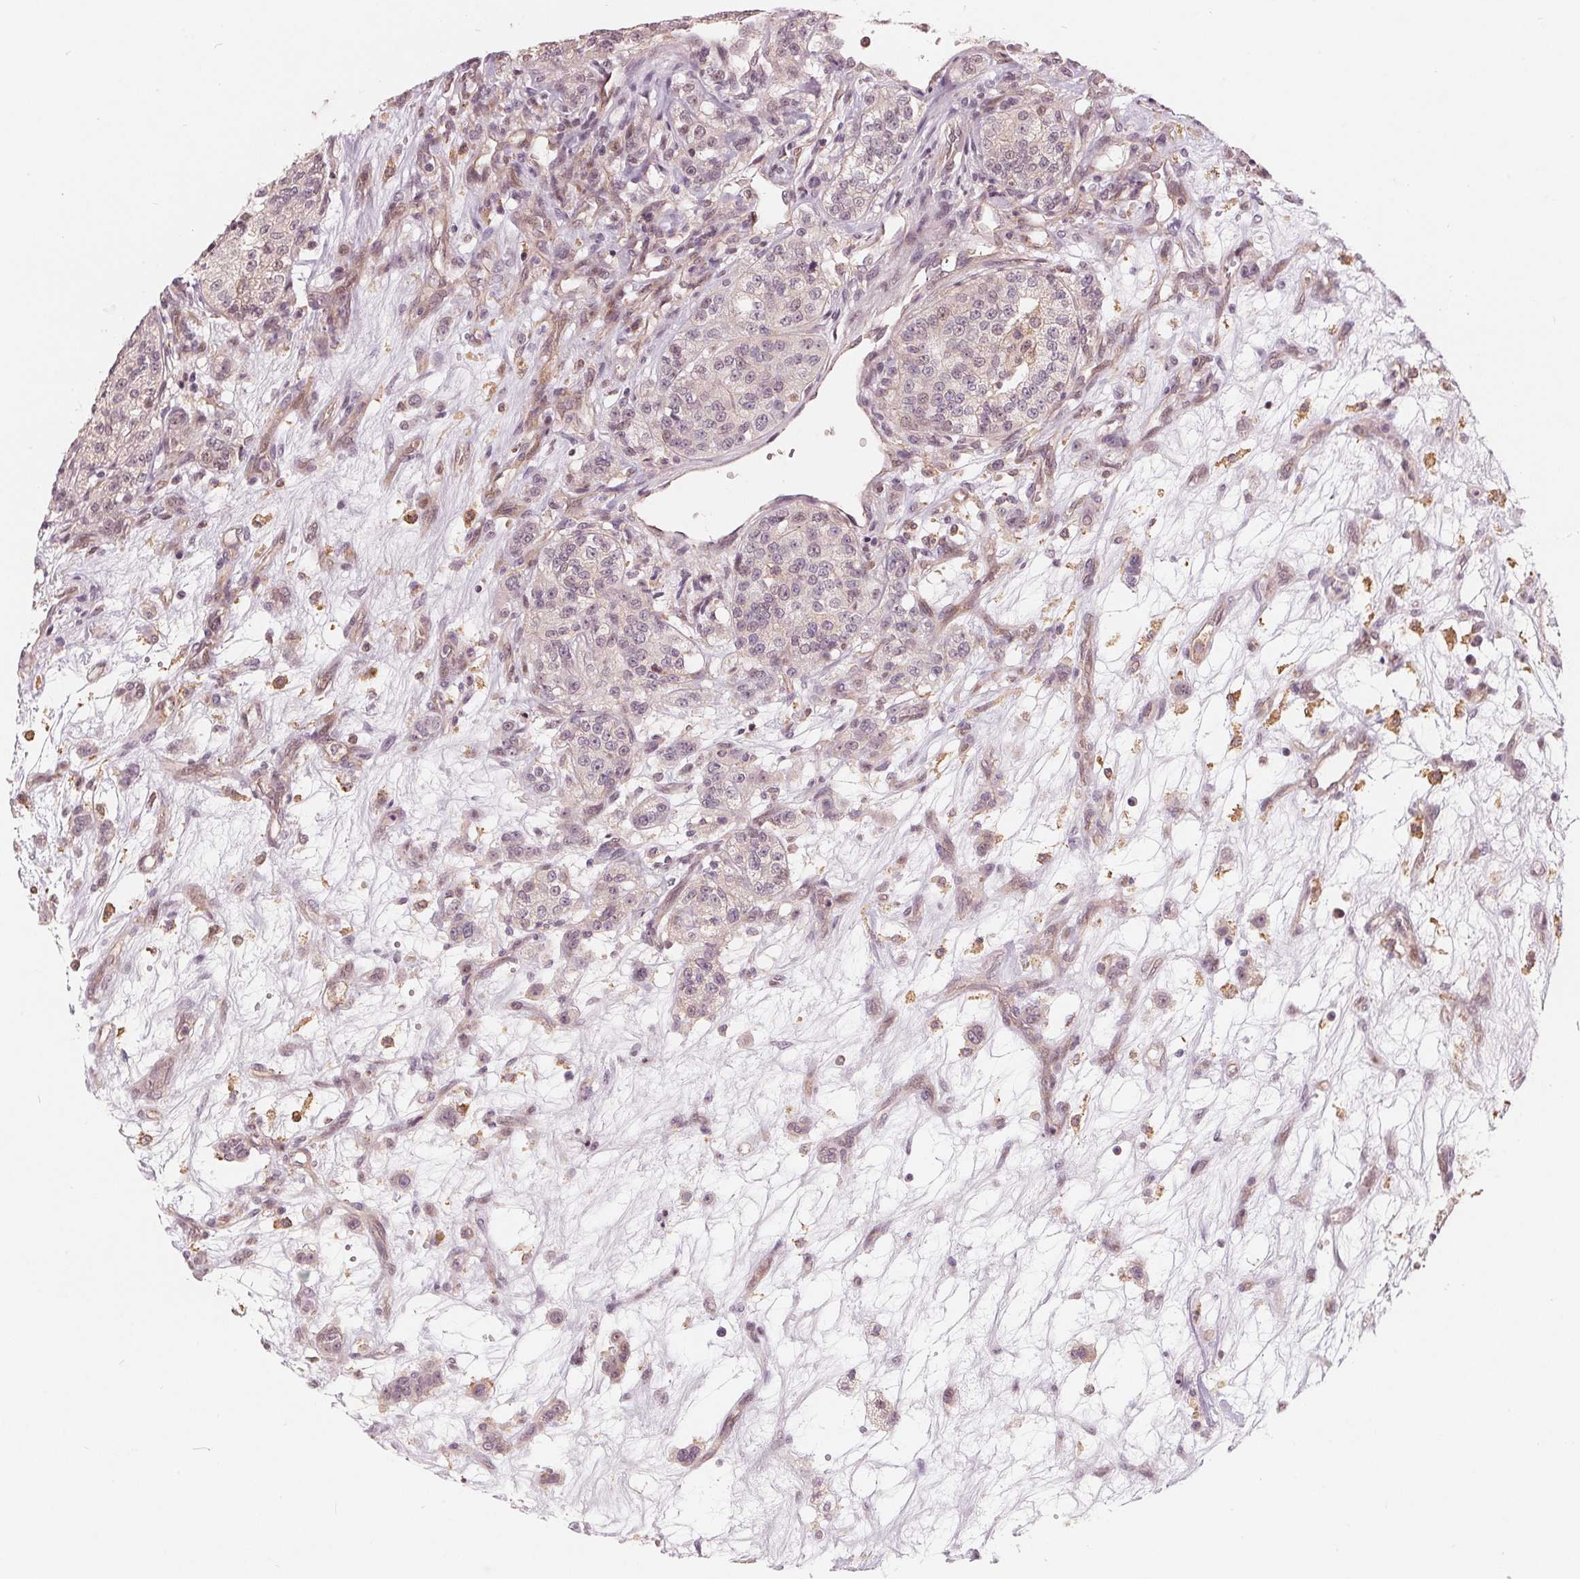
{"staining": {"intensity": "weak", "quantity": "<25%", "location": "nuclear"}, "tissue": "renal cancer", "cell_type": "Tumor cells", "image_type": "cancer", "snomed": [{"axis": "morphology", "description": "Adenocarcinoma, NOS"}, {"axis": "topography", "description": "Kidney"}], "caption": "IHC micrograph of neoplastic tissue: renal adenocarcinoma stained with DAB (3,3'-diaminobenzidine) exhibits no significant protein expression in tumor cells. Nuclei are stained in blue.", "gene": "IL9R", "patient": {"sex": "female", "age": 63}}